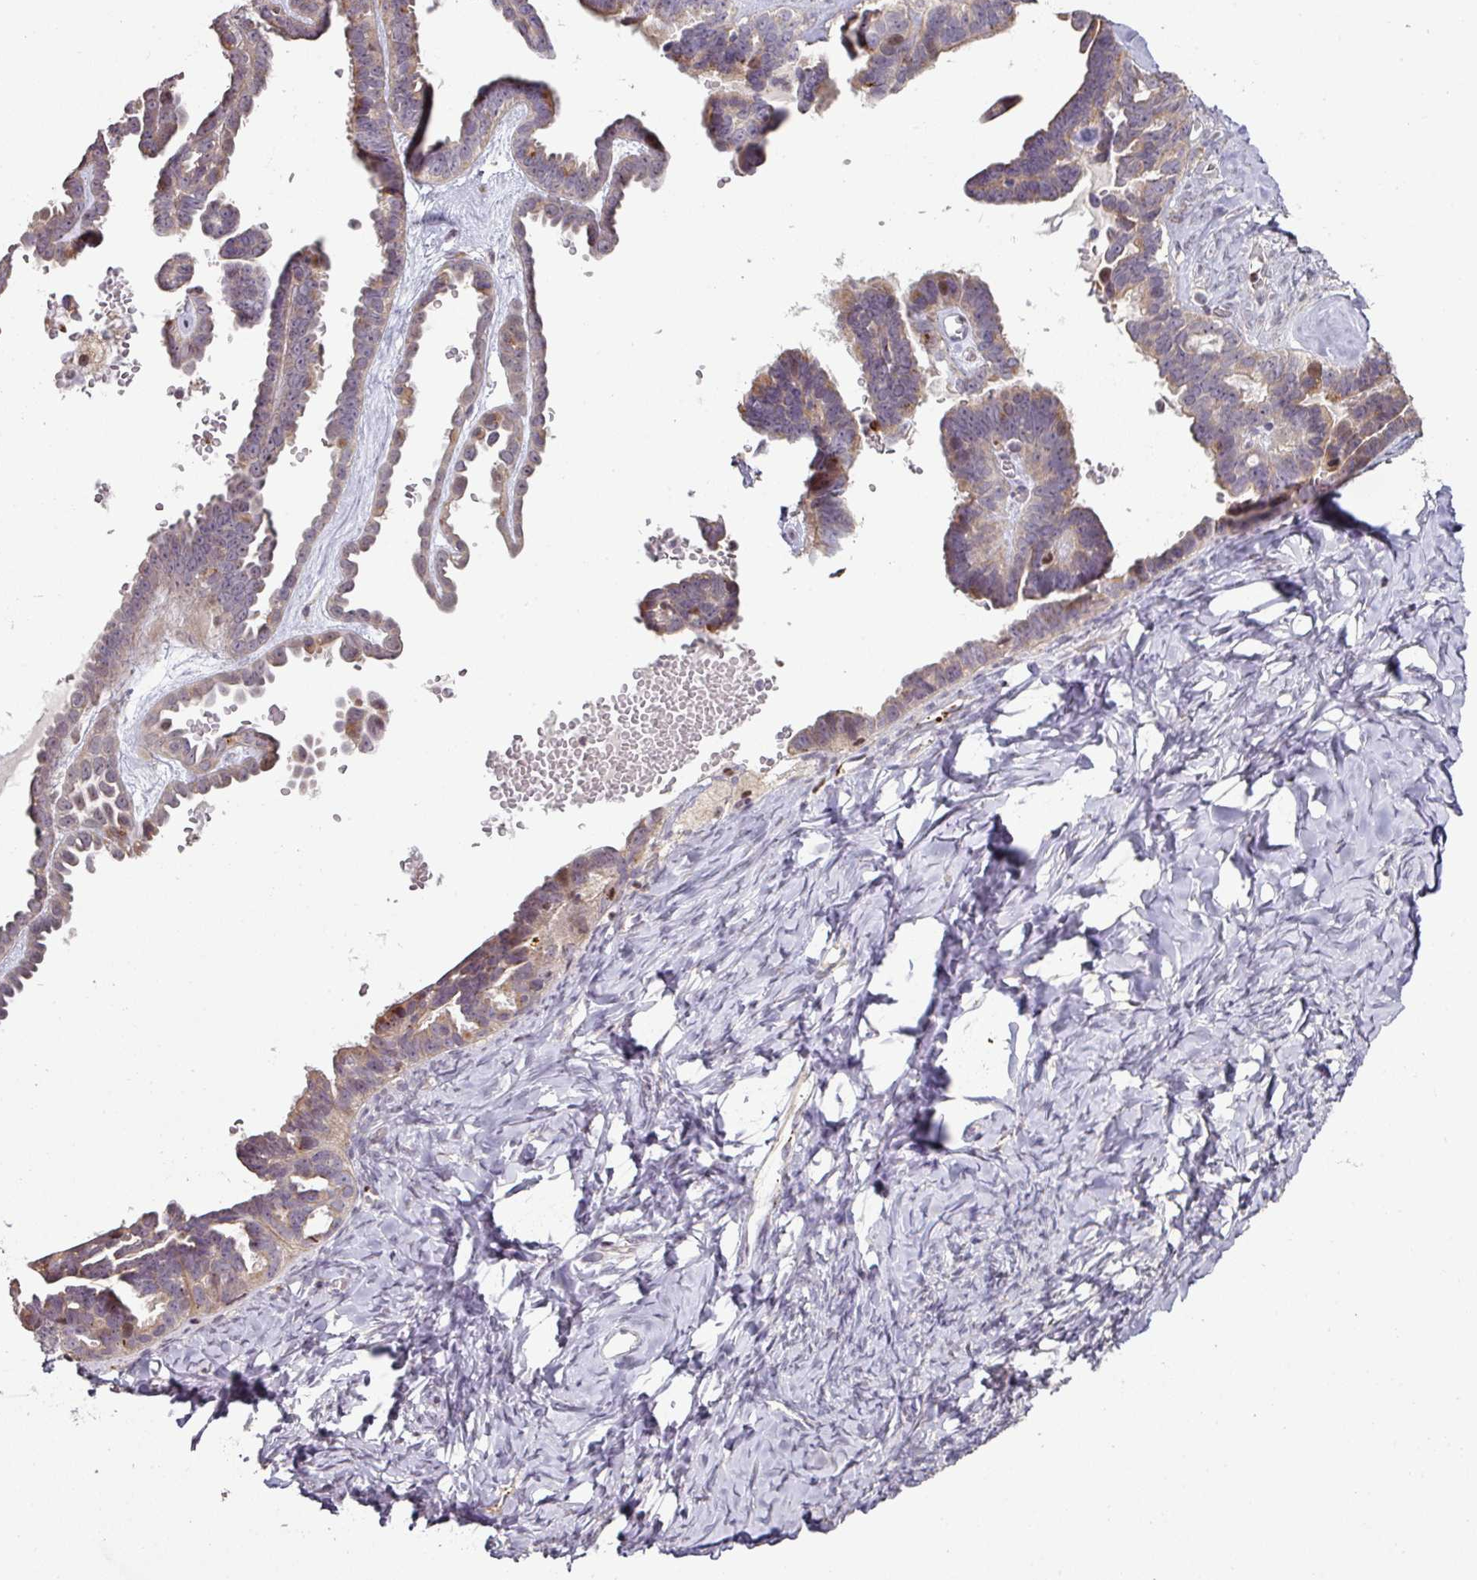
{"staining": {"intensity": "weak", "quantity": "25%-75%", "location": "cytoplasmic/membranous"}, "tissue": "ovarian cancer", "cell_type": "Tumor cells", "image_type": "cancer", "snomed": [{"axis": "morphology", "description": "Cystadenocarcinoma, serous, NOS"}, {"axis": "topography", "description": "Ovary"}], "caption": "Immunohistochemistry (DAB (3,3'-diaminobenzidine)) staining of human serous cystadenocarcinoma (ovarian) displays weak cytoplasmic/membranous protein expression in approximately 25%-75% of tumor cells.", "gene": "CXCR5", "patient": {"sex": "female", "age": 69}}